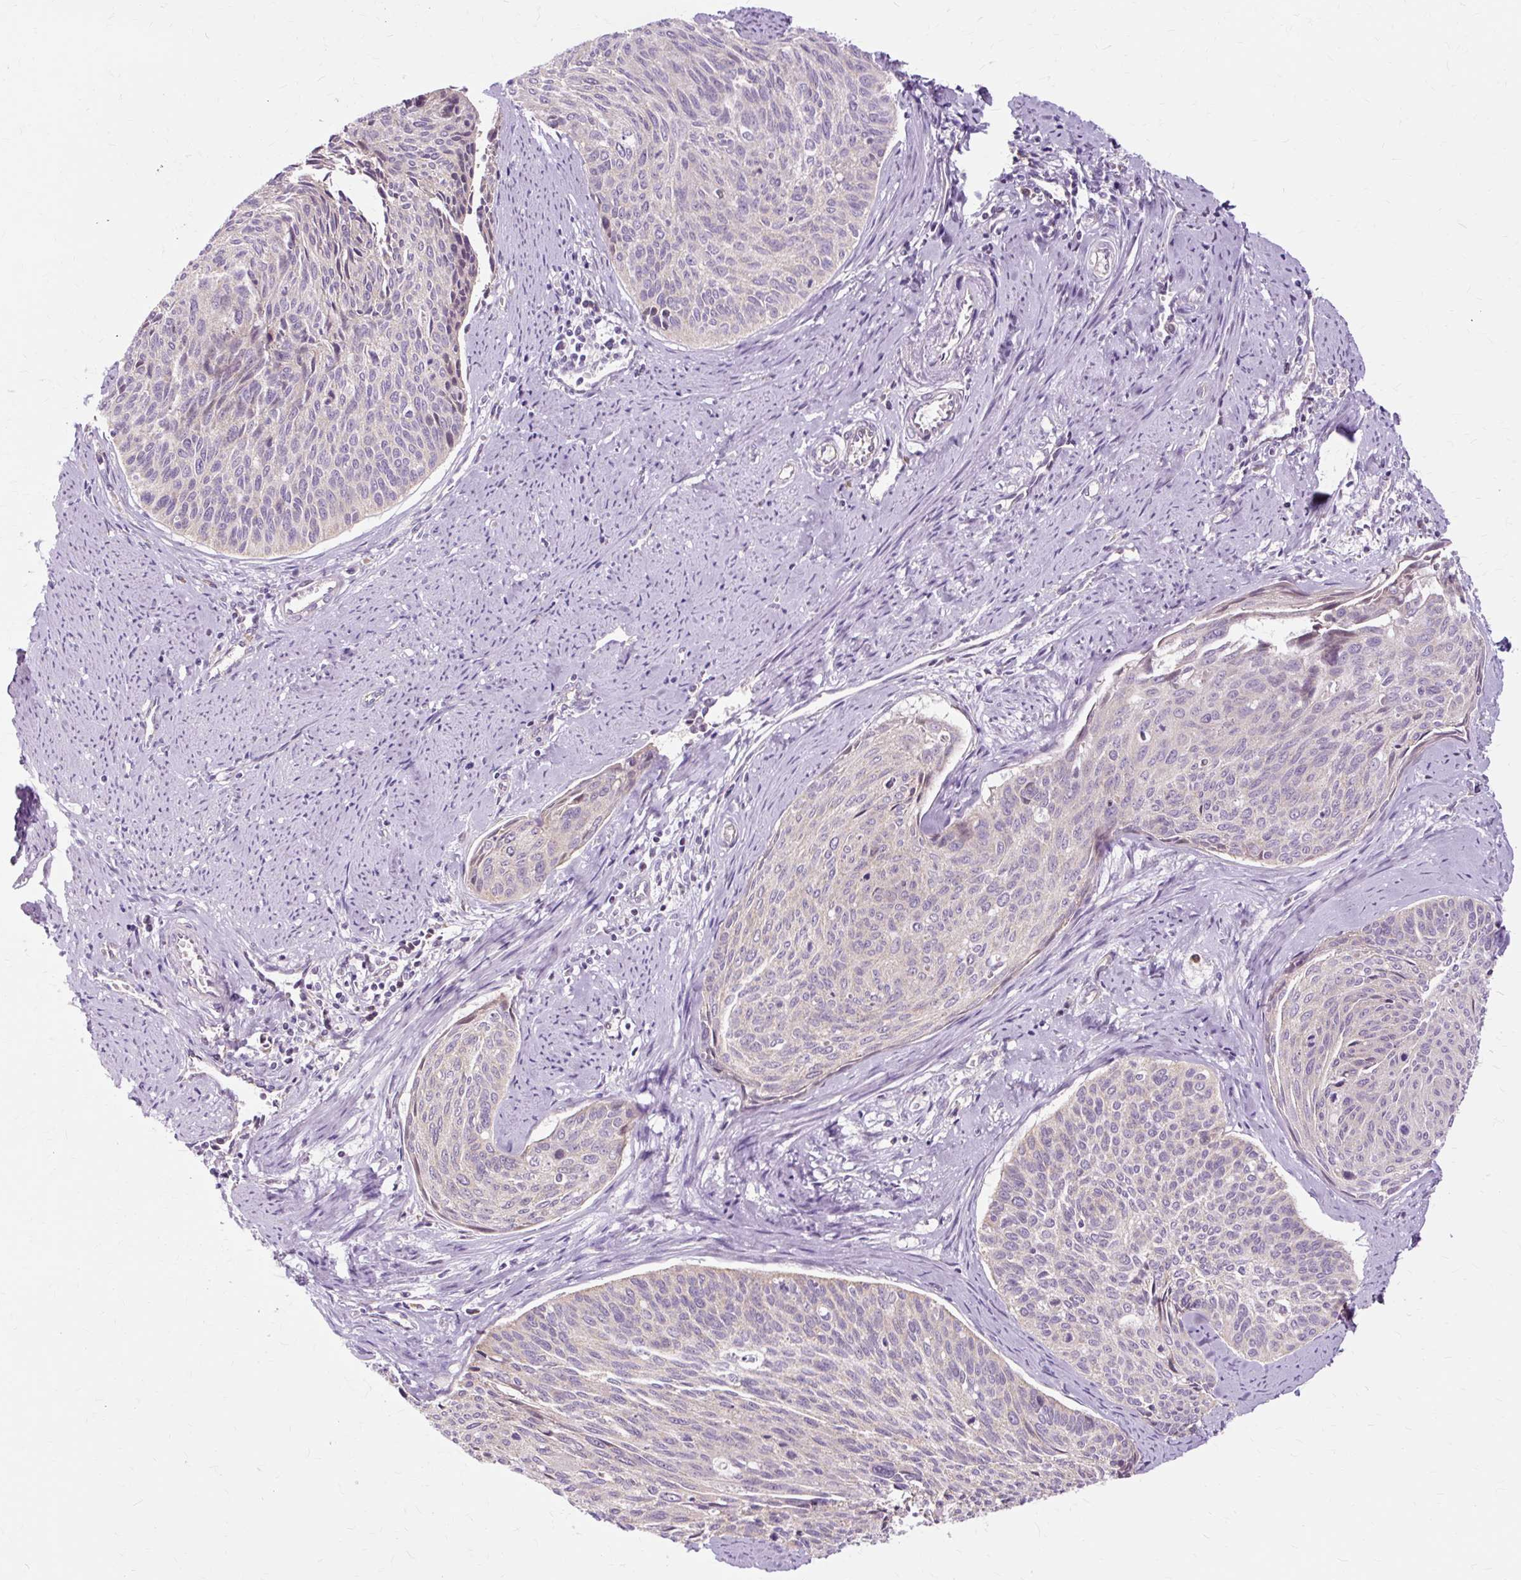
{"staining": {"intensity": "negative", "quantity": "none", "location": "none"}, "tissue": "cervical cancer", "cell_type": "Tumor cells", "image_type": "cancer", "snomed": [{"axis": "morphology", "description": "Squamous cell carcinoma, NOS"}, {"axis": "topography", "description": "Cervix"}], "caption": "Immunohistochemistry micrograph of squamous cell carcinoma (cervical) stained for a protein (brown), which demonstrates no staining in tumor cells.", "gene": "PDZD2", "patient": {"sex": "female", "age": 55}}